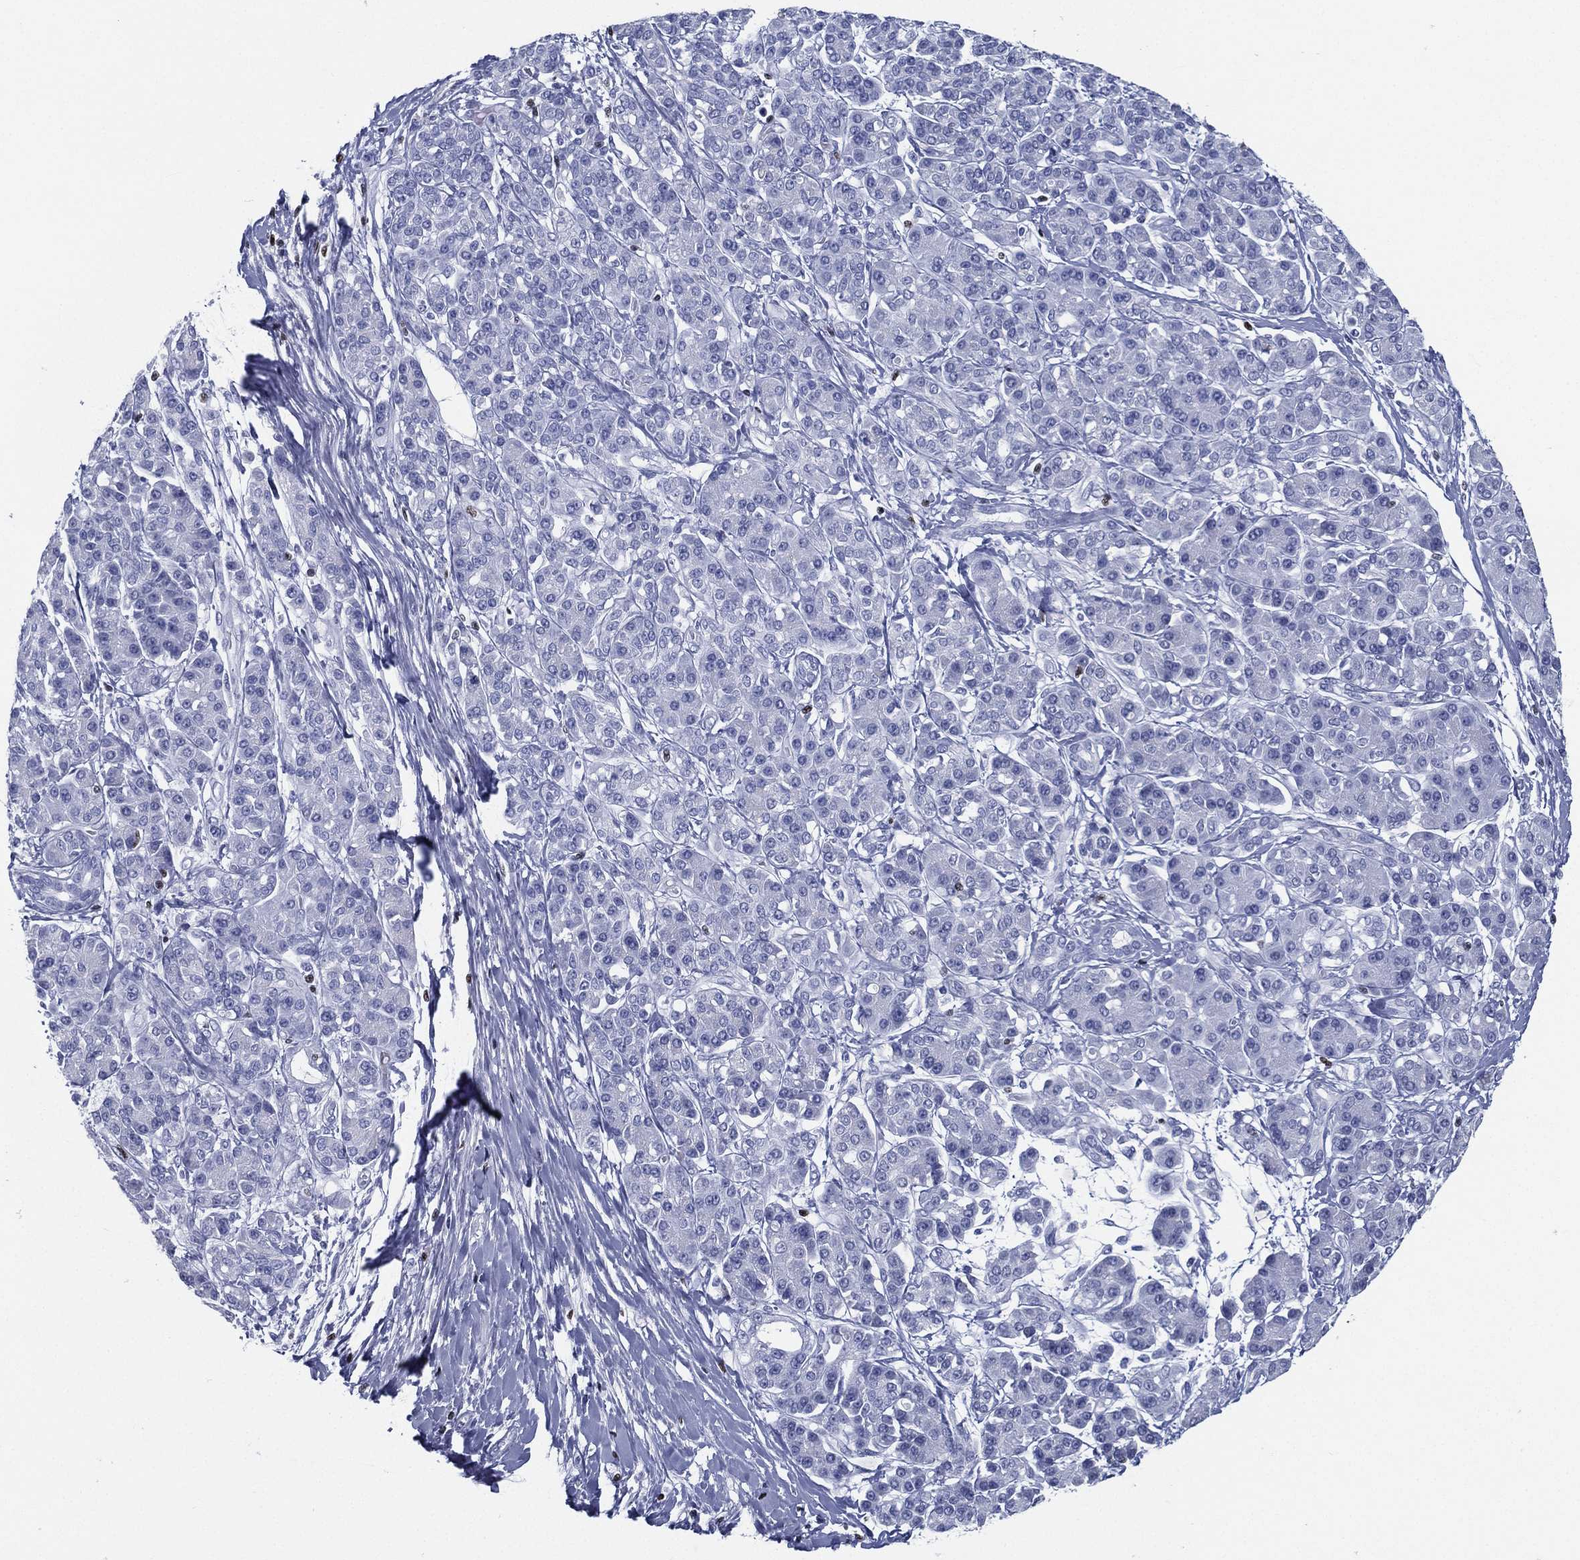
{"staining": {"intensity": "negative", "quantity": "none", "location": "none"}, "tissue": "pancreatic cancer", "cell_type": "Tumor cells", "image_type": "cancer", "snomed": [{"axis": "morphology", "description": "Adenocarcinoma, NOS"}, {"axis": "topography", "description": "Pancreas"}], "caption": "A micrograph of human pancreatic adenocarcinoma is negative for staining in tumor cells. (Brightfield microscopy of DAB IHC at high magnification).", "gene": "PYHIN1", "patient": {"sex": "female", "age": 56}}